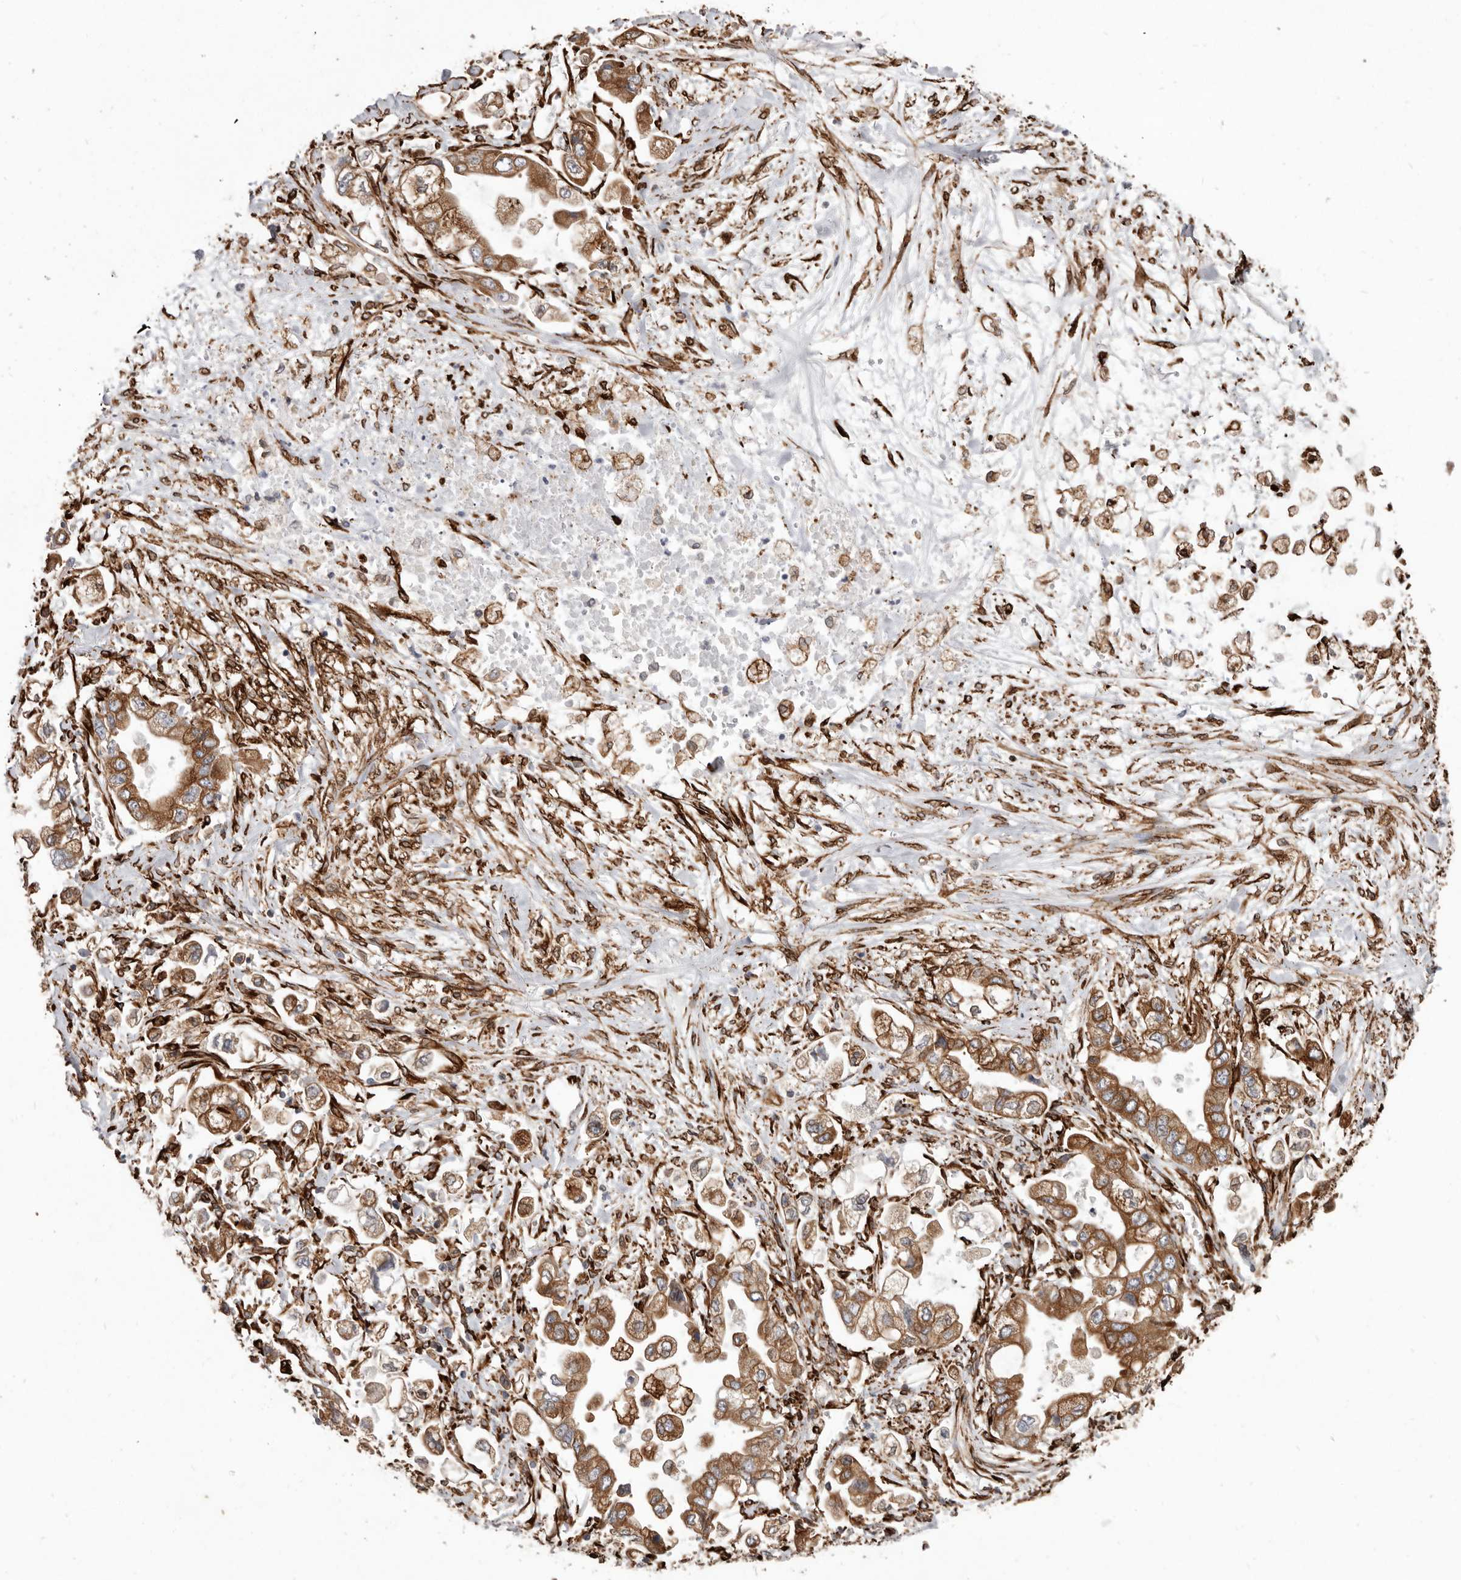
{"staining": {"intensity": "moderate", "quantity": ">75%", "location": "cytoplasmic/membranous"}, "tissue": "stomach cancer", "cell_type": "Tumor cells", "image_type": "cancer", "snomed": [{"axis": "morphology", "description": "Adenocarcinoma, NOS"}, {"axis": "topography", "description": "Stomach"}], "caption": "A high-resolution micrograph shows IHC staining of stomach adenocarcinoma, which reveals moderate cytoplasmic/membranous staining in about >75% of tumor cells. (Brightfield microscopy of DAB IHC at high magnification).", "gene": "WDTC1", "patient": {"sex": "male", "age": 62}}